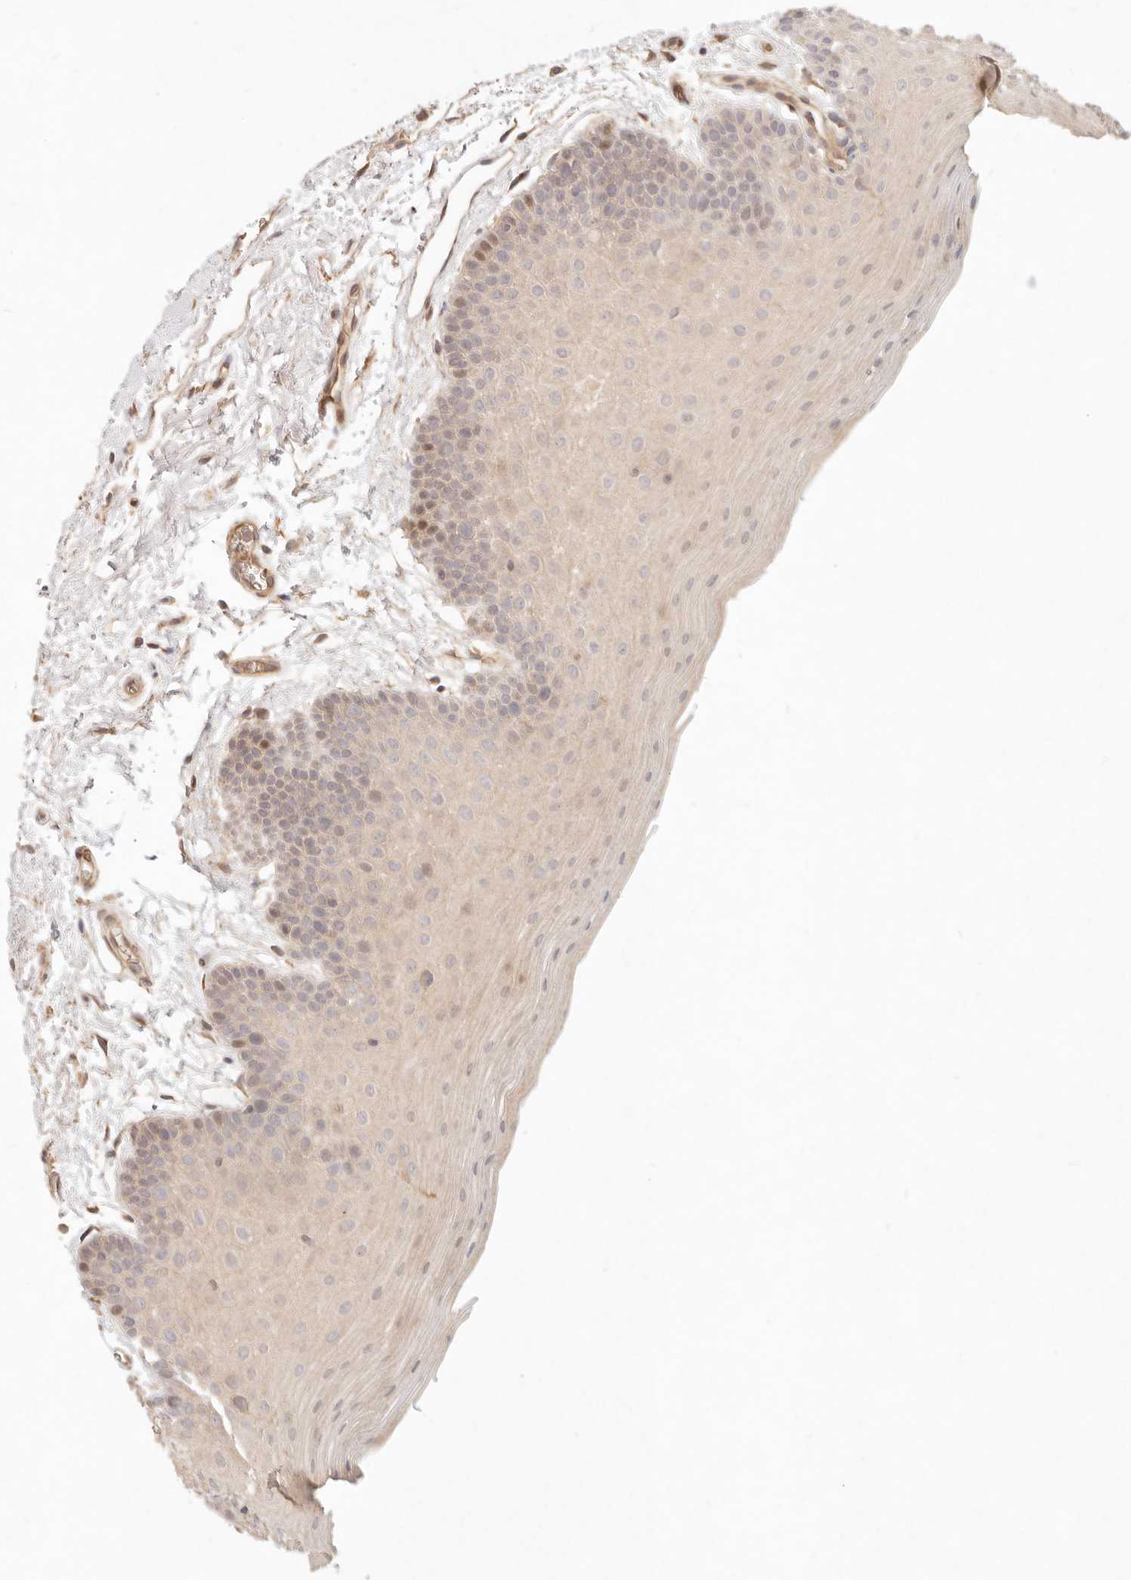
{"staining": {"intensity": "moderate", "quantity": "<25%", "location": "cytoplasmic/membranous,nuclear"}, "tissue": "oral mucosa", "cell_type": "Squamous epithelial cells", "image_type": "normal", "snomed": [{"axis": "morphology", "description": "Normal tissue, NOS"}, {"axis": "topography", "description": "Oral tissue"}], "caption": "A low amount of moderate cytoplasmic/membranous,nuclear staining is seen in approximately <25% of squamous epithelial cells in unremarkable oral mucosa. (IHC, brightfield microscopy, high magnification).", "gene": "PPP1R3B", "patient": {"sex": "male", "age": 62}}